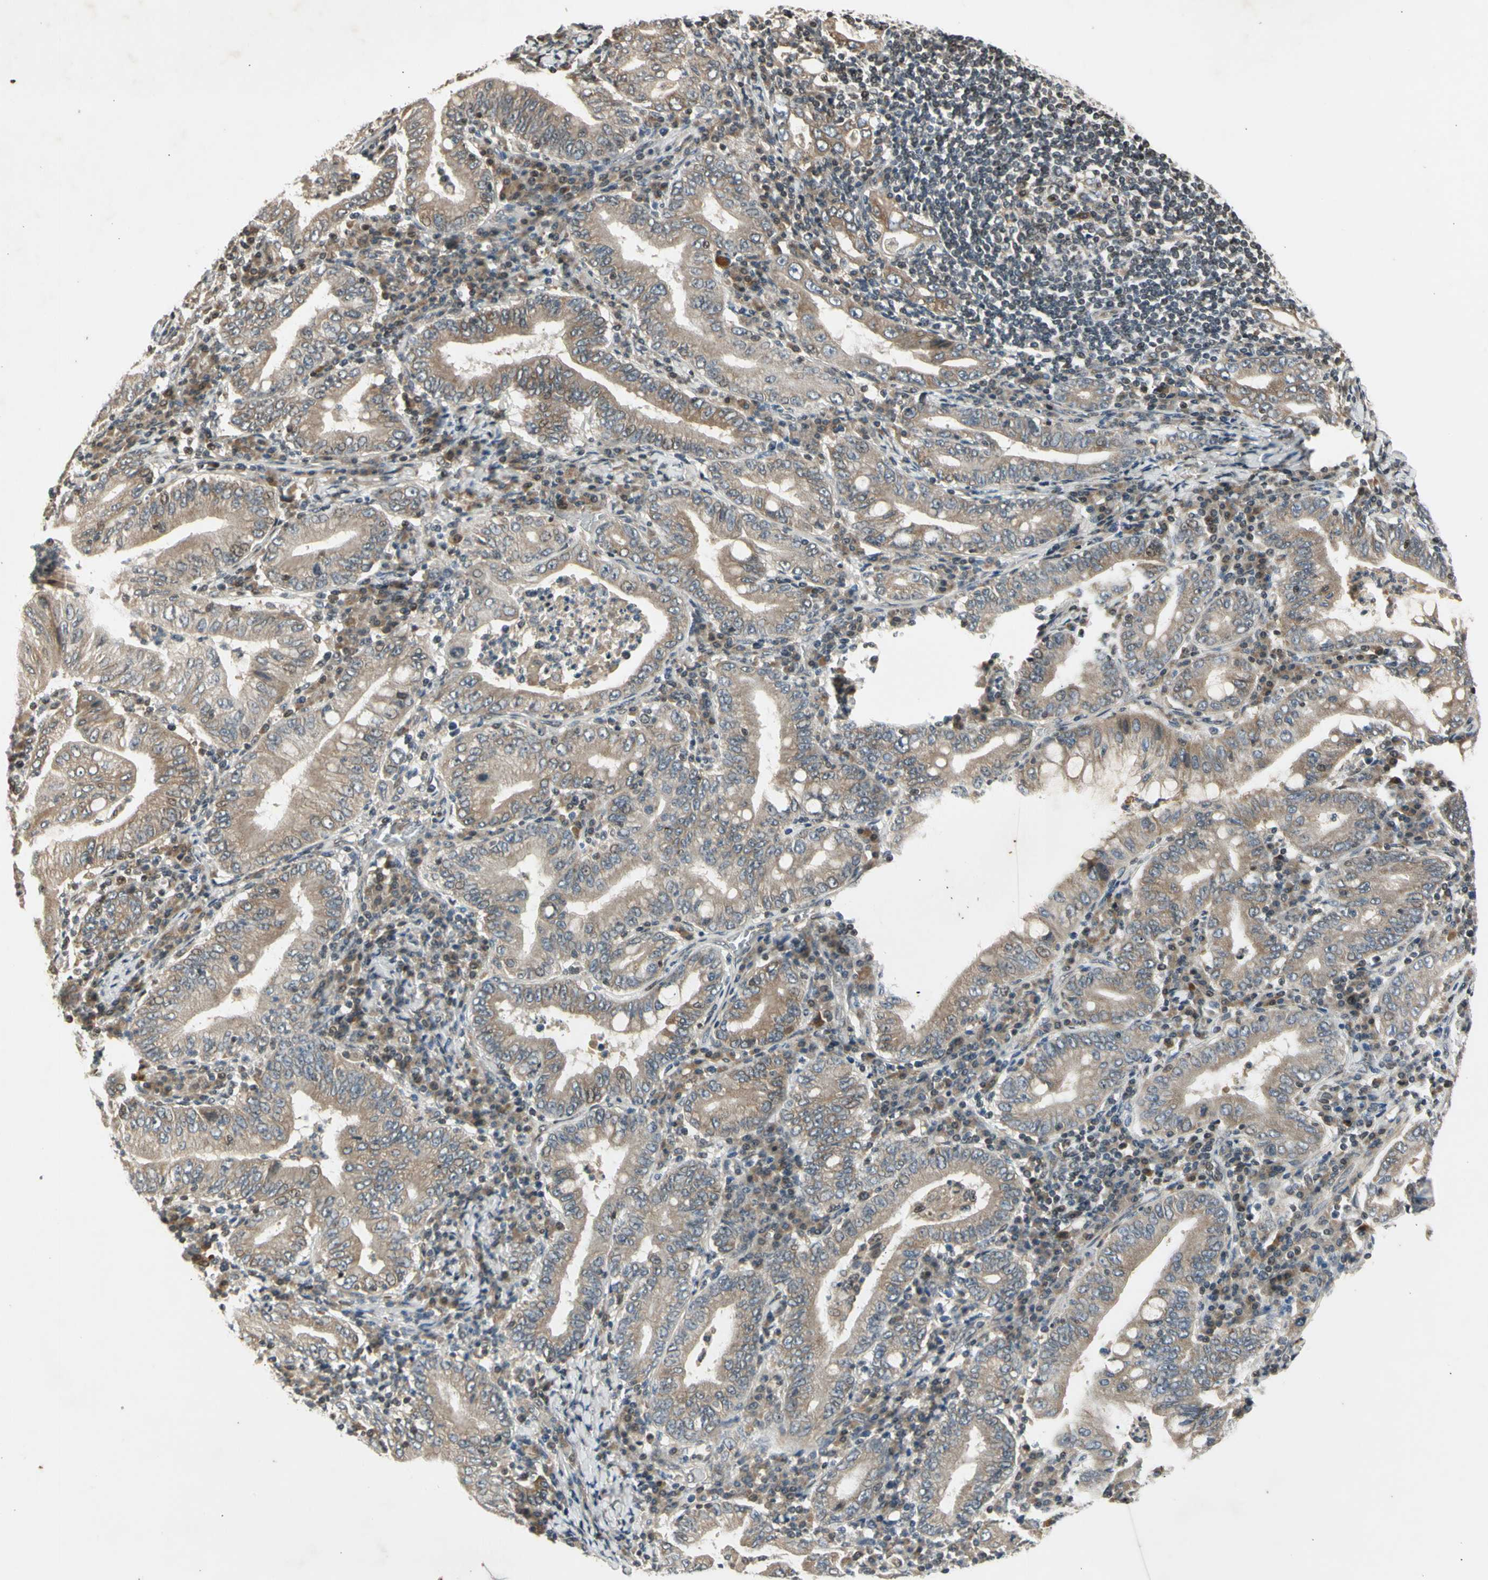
{"staining": {"intensity": "moderate", "quantity": ">75%", "location": "cytoplasmic/membranous"}, "tissue": "stomach cancer", "cell_type": "Tumor cells", "image_type": "cancer", "snomed": [{"axis": "morphology", "description": "Normal tissue, NOS"}, {"axis": "morphology", "description": "Adenocarcinoma, NOS"}, {"axis": "topography", "description": "Esophagus"}, {"axis": "topography", "description": "Stomach, upper"}, {"axis": "topography", "description": "Peripheral nerve tissue"}], "caption": "This histopathology image exhibits immunohistochemistry staining of stomach cancer, with medium moderate cytoplasmic/membranous expression in approximately >75% of tumor cells.", "gene": "EFNB2", "patient": {"sex": "male", "age": 62}}